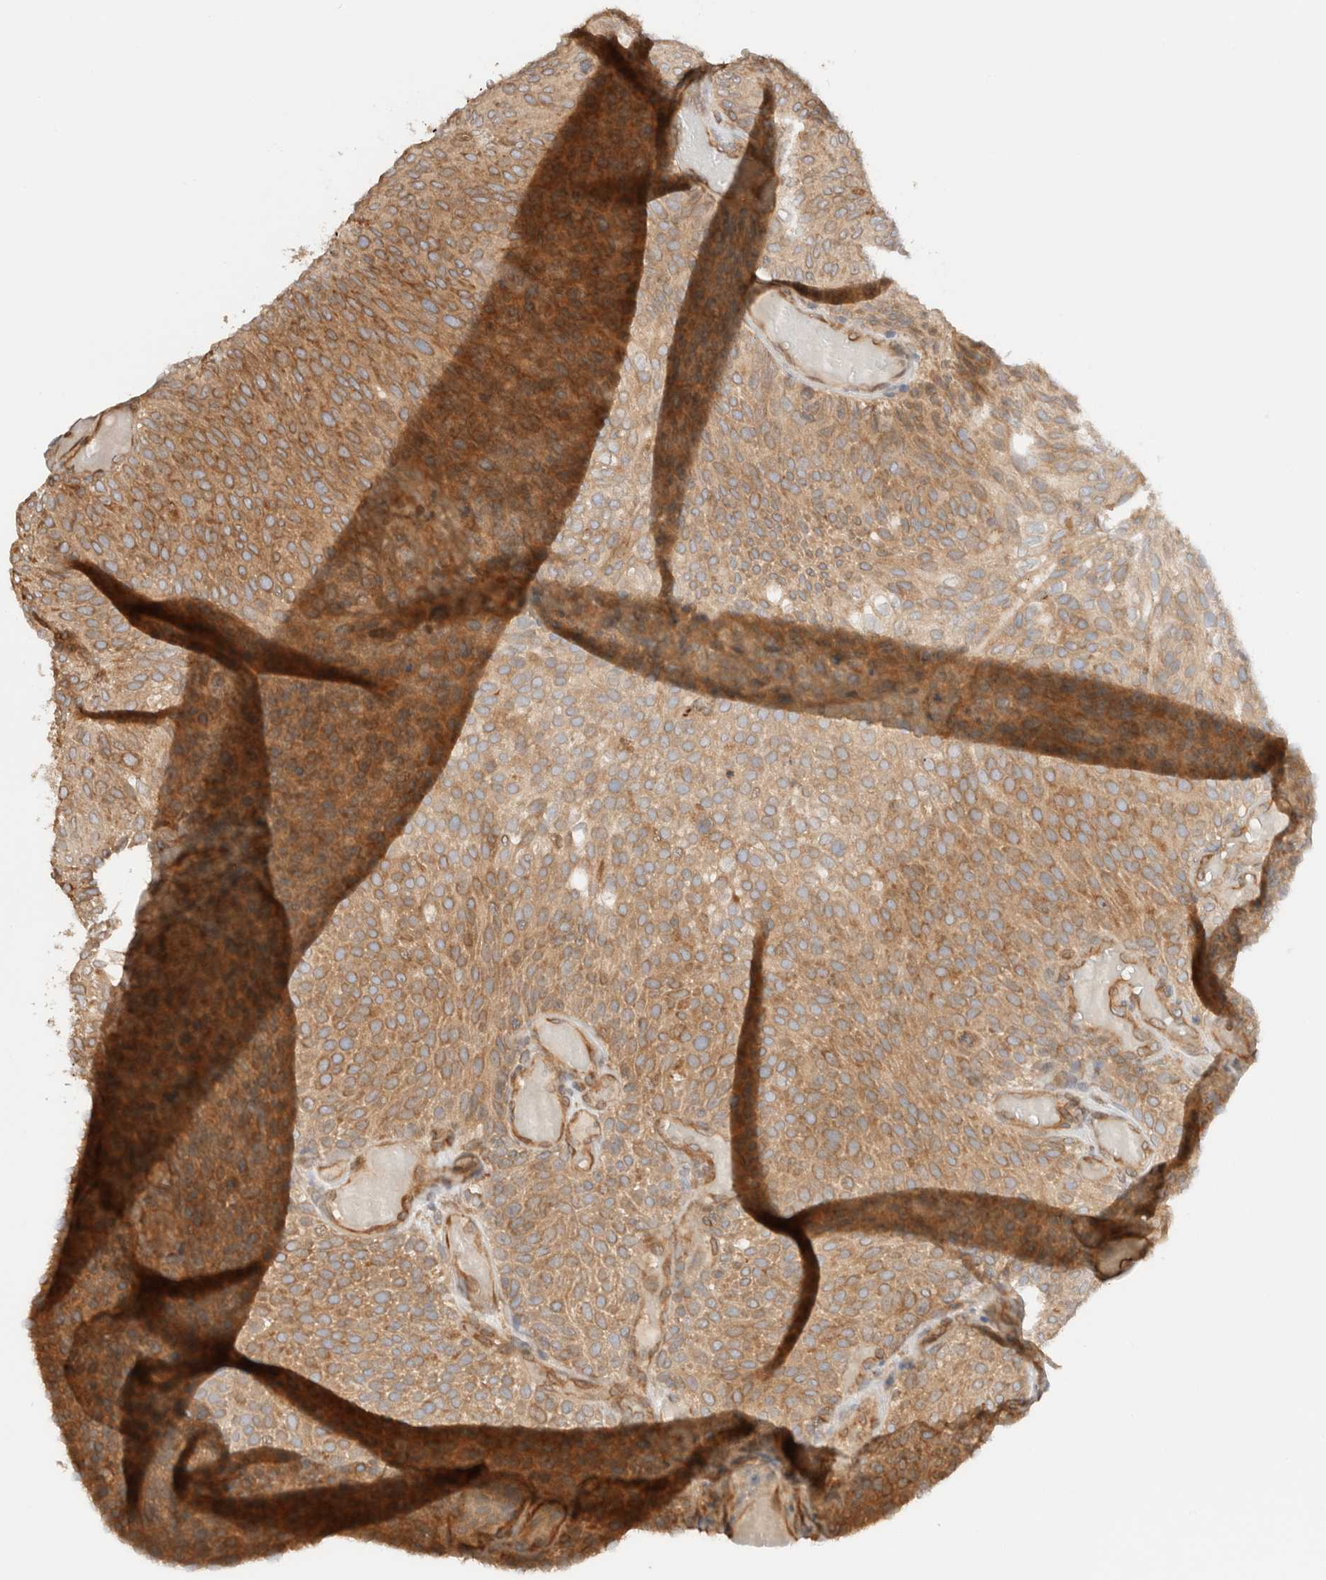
{"staining": {"intensity": "moderate", "quantity": ">75%", "location": "cytoplasmic/membranous"}, "tissue": "urothelial cancer", "cell_type": "Tumor cells", "image_type": "cancer", "snomed": [{"axis": "morphology", "description": "Urothelial carcinoma, Low grade"}, {"axis": "topography", "description": "Urinary bladder"}], "caption": "Urothelial cancer stained with a brown dye reveals moderate cytoplasmic/membranous positive positivity in approximately >75% of tumor cells.", "gene": "ARFGEF2", "patient": {"sex": "male", "age": 78}}